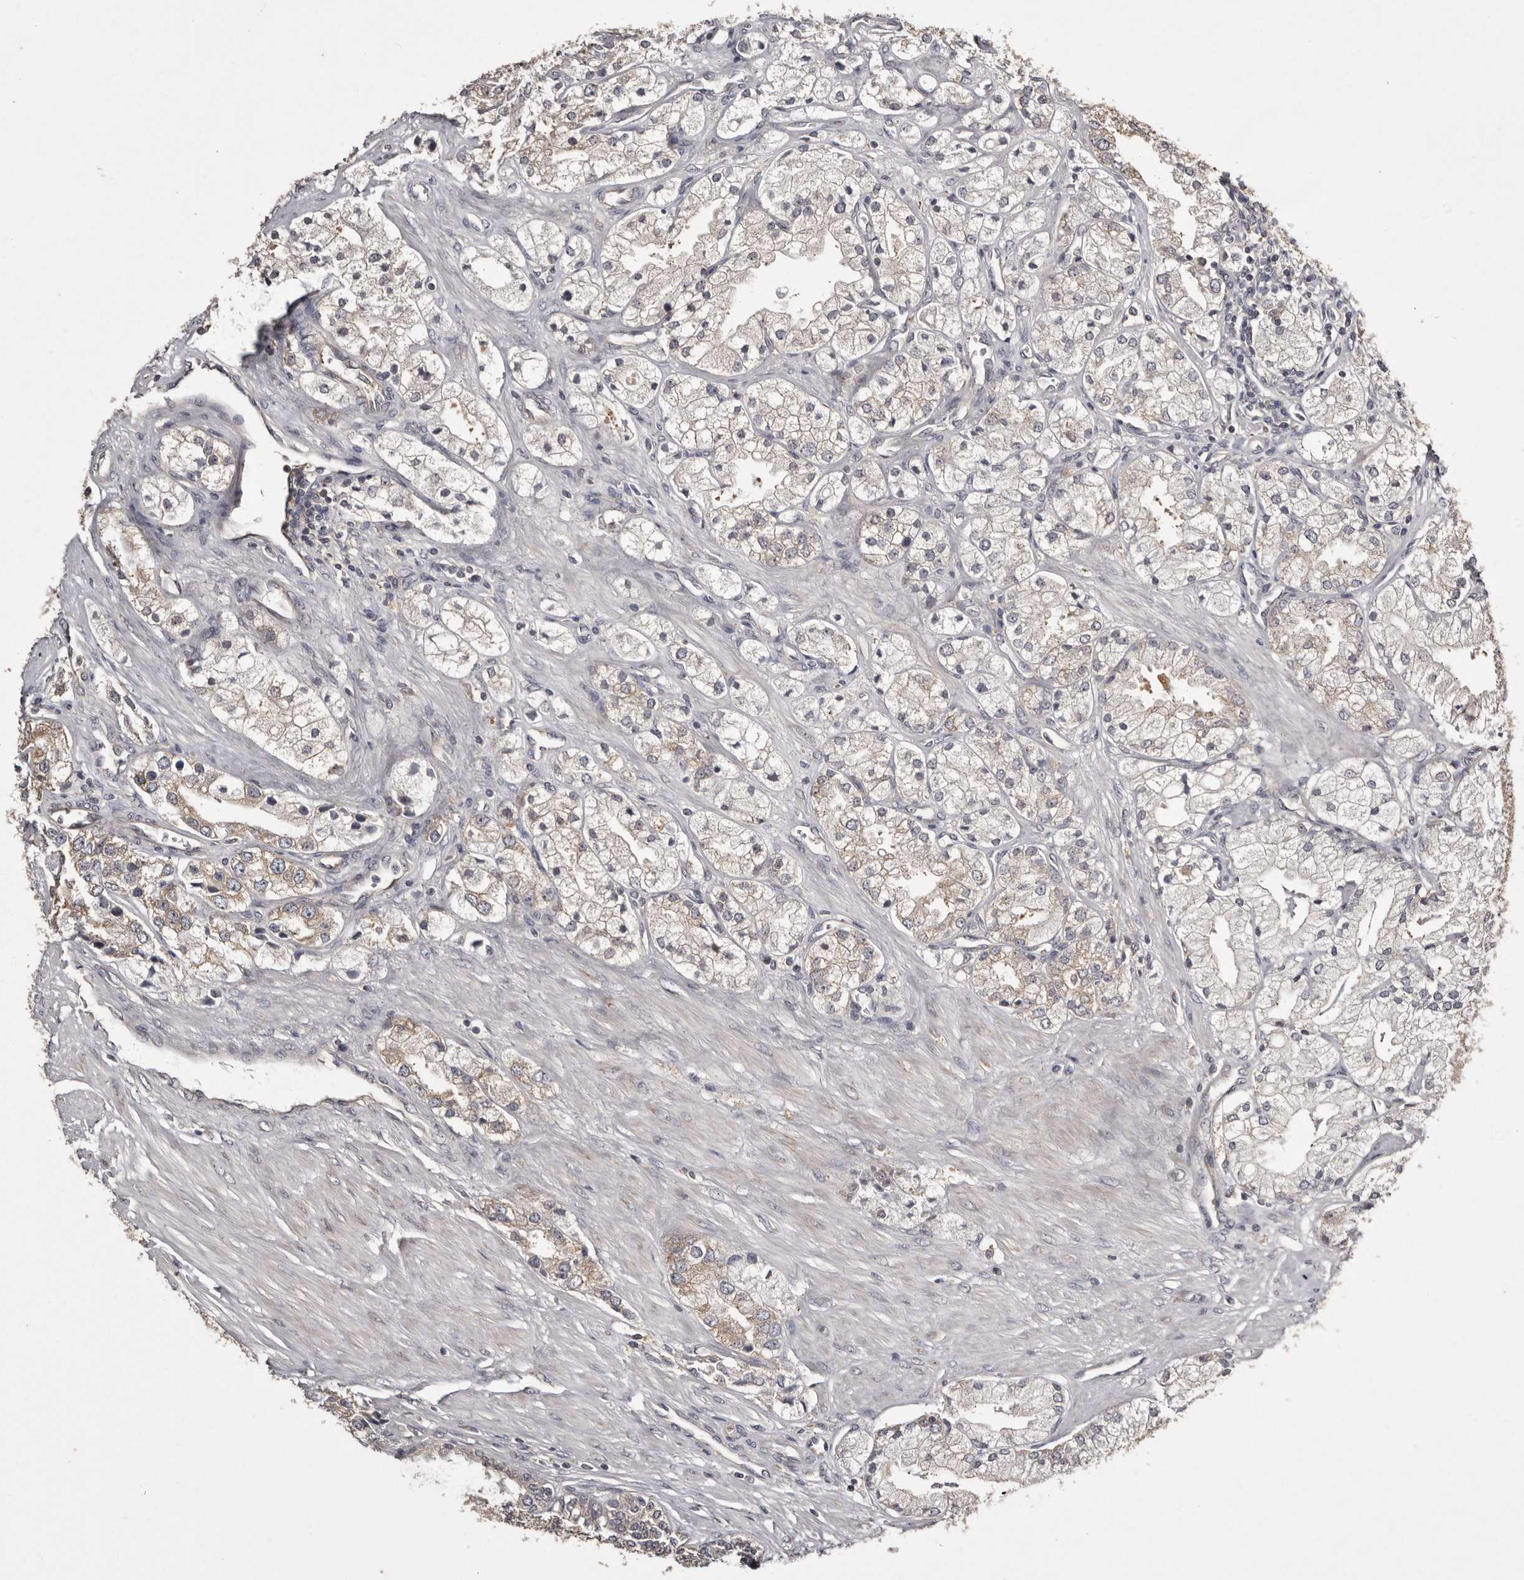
{"staining": {"intensity": "weak", "quantity": "<25%", "location": "cytoplasmic/membranous"}, "tissue": "prostate cancer", "cell_type": "Tumor cells", "image_type": "cancer", "snomed": [{"axis": "morphology", "description": "Adenocarcinoma, High grade"}, {"axis": "topography", "description": "Prostate"}], "caption": "This micrograph is of prostate adenocarcinoma (high-grade) stained with IHC to label a protein in brown with the nuclei are counter-stained blue. There is no expression in tumor cells. (Stains: DAB immunohistochemistry with hematoxylin counter stain, Microscopy: brightfield microscopy at high magnification).", "gene": "DARS1", "patient": {"sex": "male", "age": 50}}